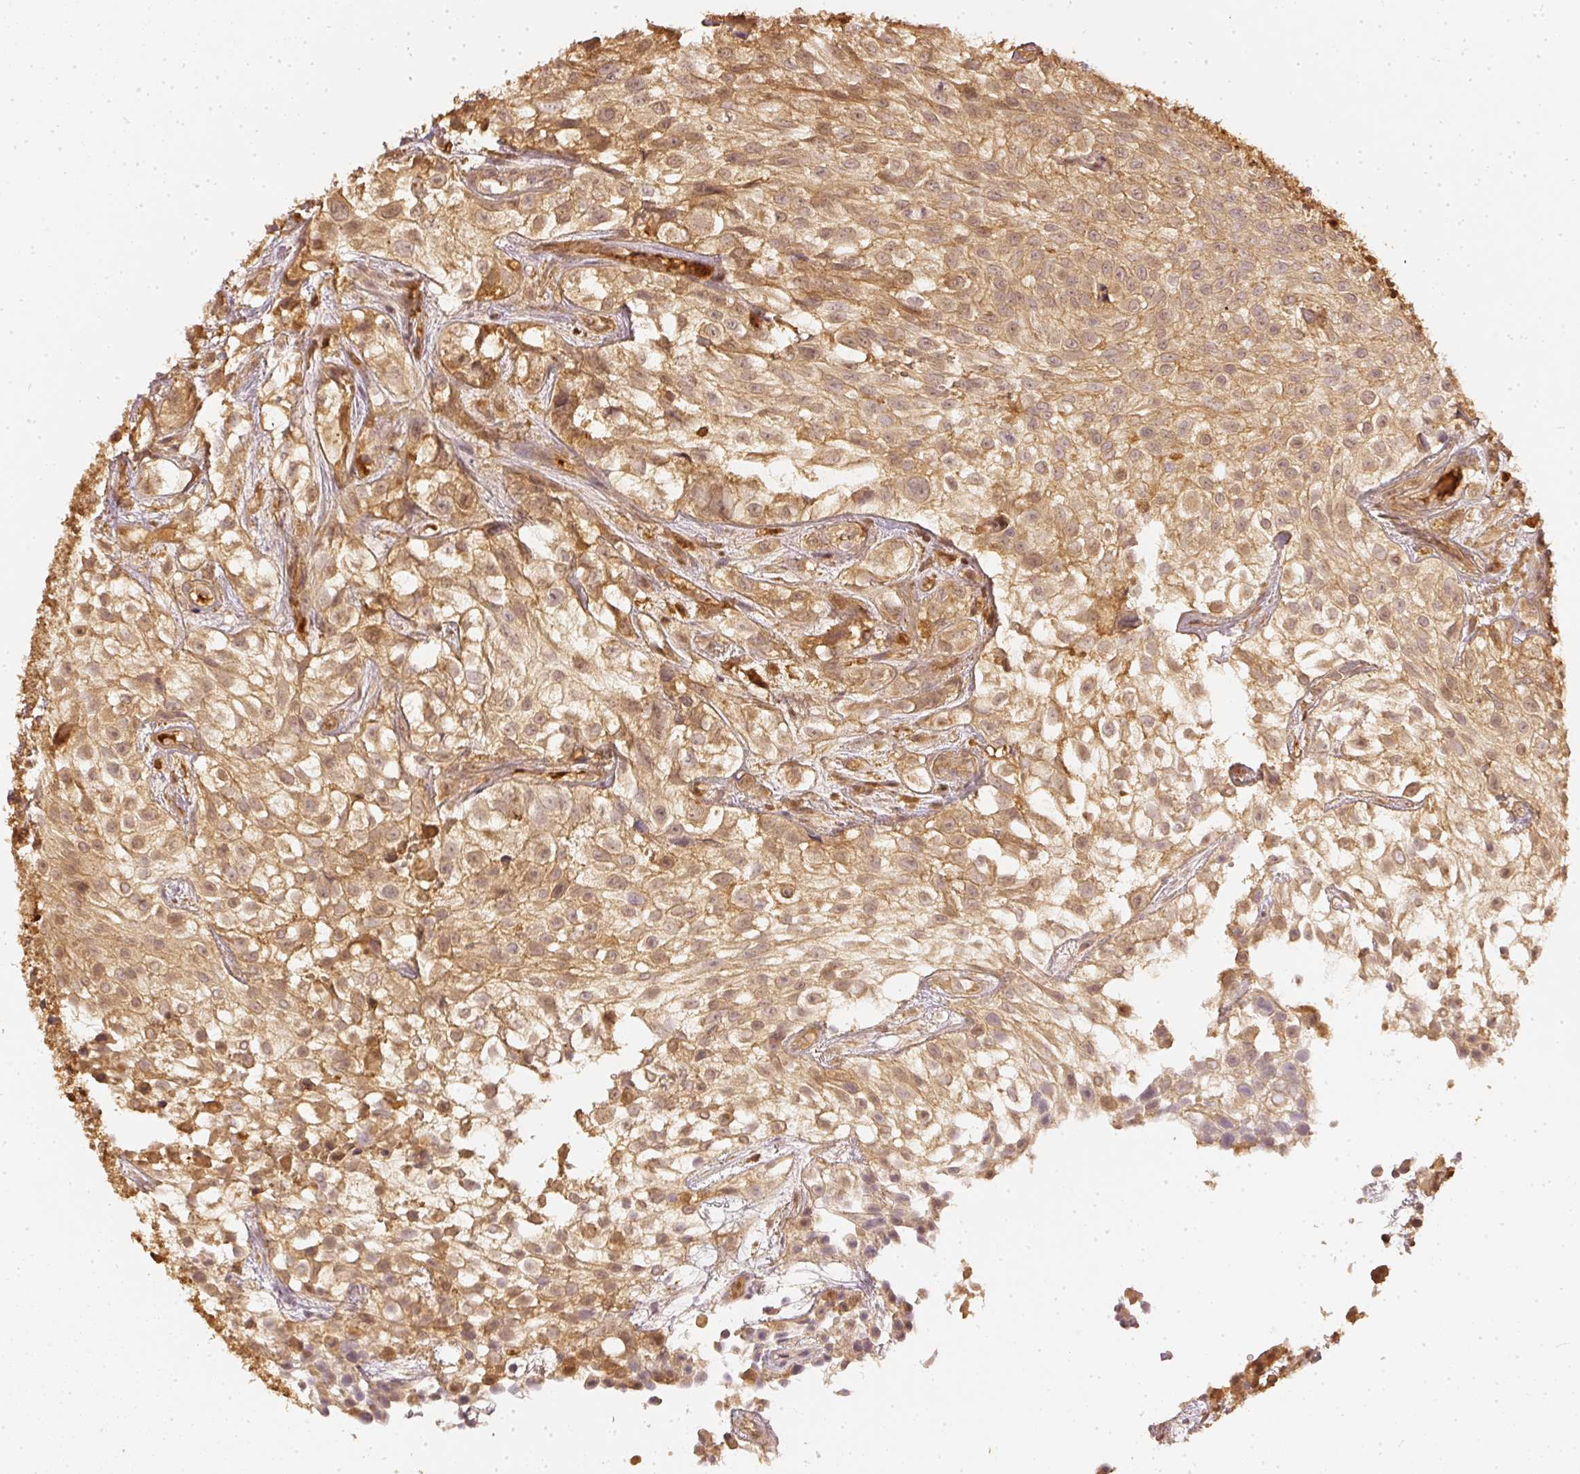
{"staining": {"intensity": "moderate", "quantity": ">75%", "location": "cytoplasmic/membranous,nuclear"}, "tissue": "urothelial cancer", "cell_type": "Tumor cells", "image_type": "cancer", "snomed": [{"axis": "morphology", "description": "Urothelial carcinoma, High grade"}, {"axis": "topography", "description": "Urinary bladder"}], "caption": "Urothelial cancer was stained to show a protein in brown. There is medium levels of moderate cytoplasmic/membranous and nuclear positivity in approximately >75% of tumor cells. (brown staining indicates protein expression, while blue staining denotes nuclei).", "gene": "PFN1", "patient": {"sex": "male", "age": 56}}